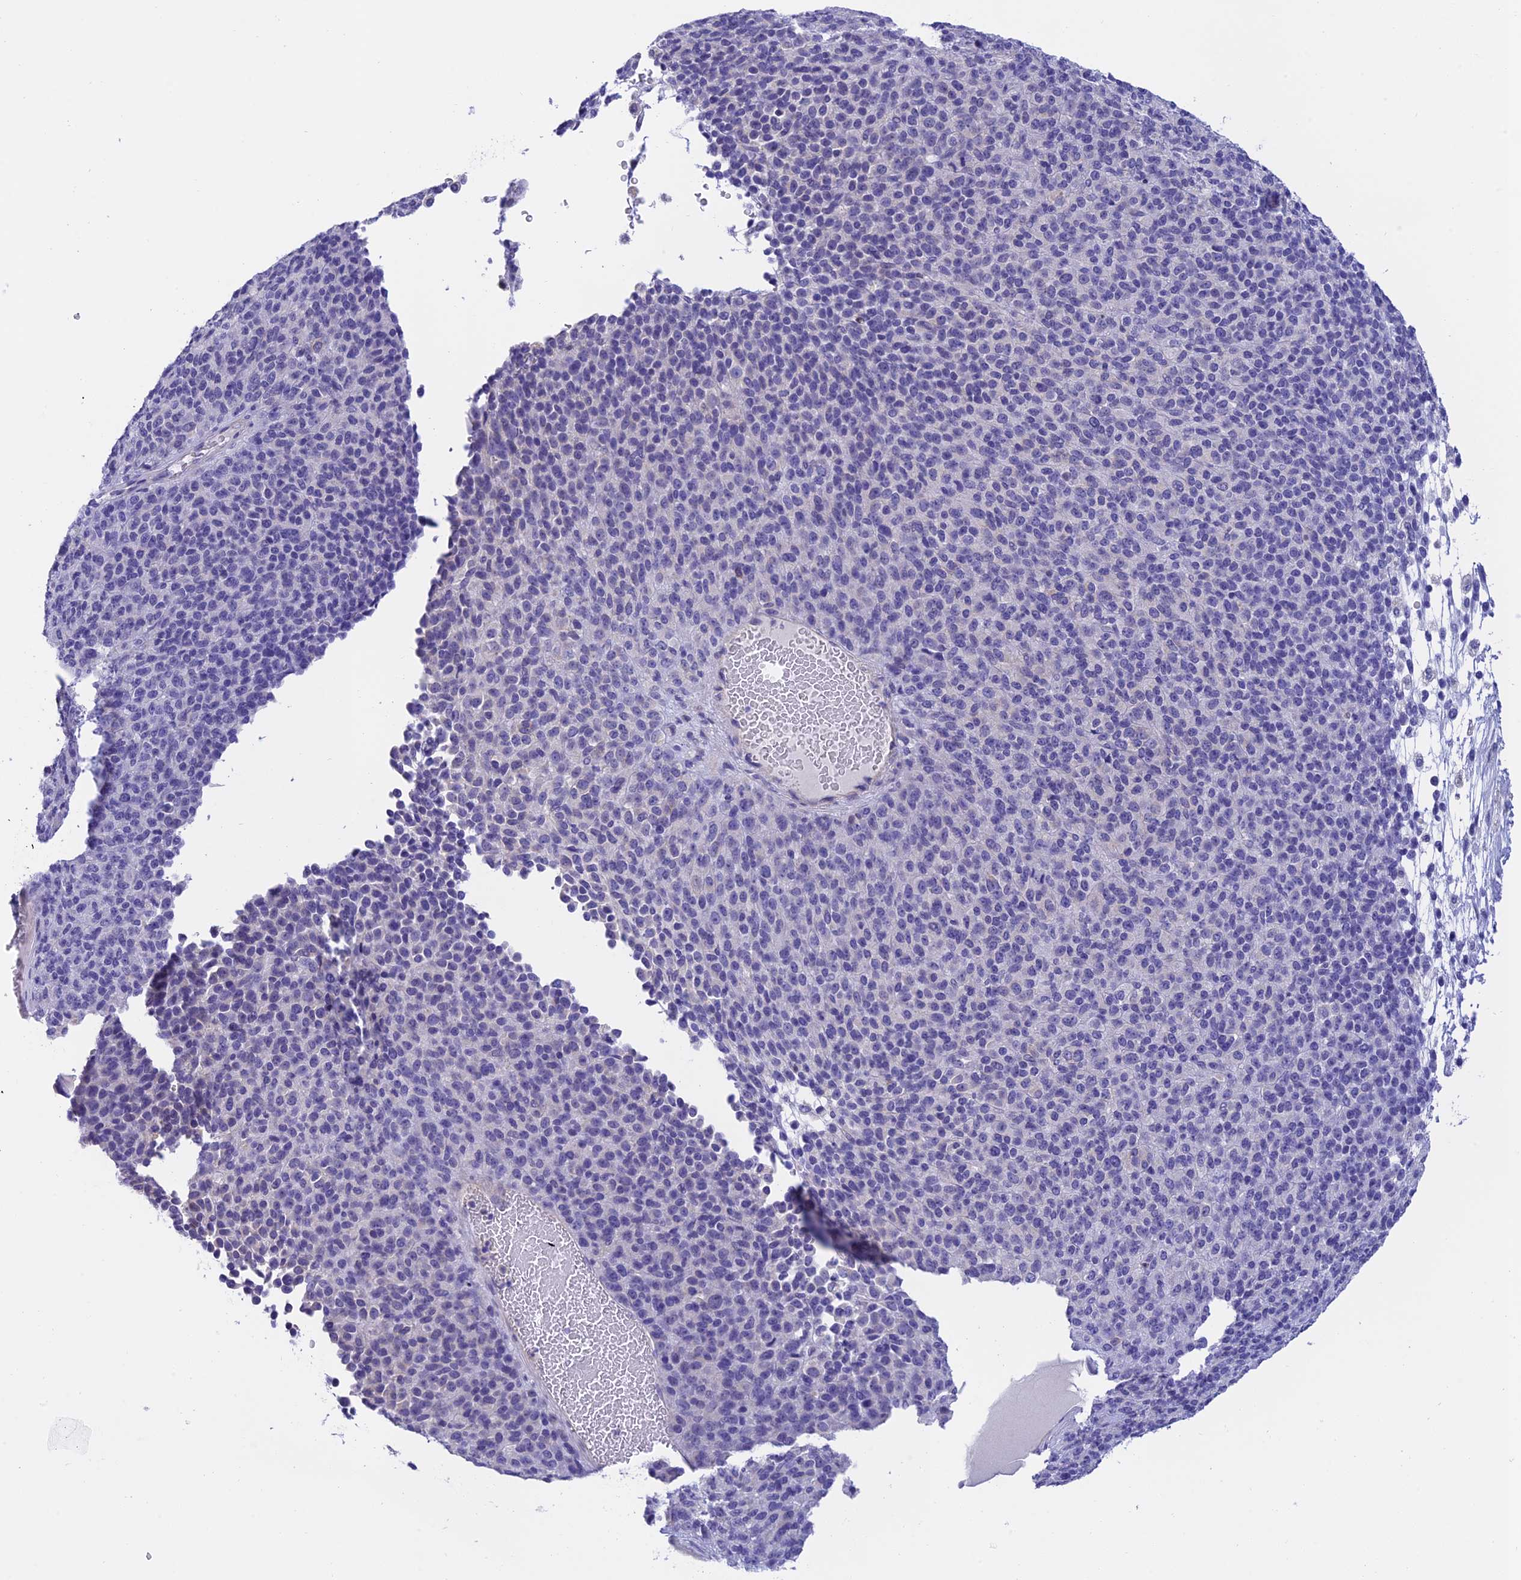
{"staining": {"intensity": "negative", "quantity": "none", "location": "none"}, "tissue": "melanoma", "cell_type": "Tumor cells", "image_type": "cancer", "snomed": [{"axis": "morphology", "description": "Malignant melanoma, Metastatic site"}, {"axis": "topography", "description": "Brain"}], "caption": "This is an immunohistochemistry image of malignant melanoma (metastatic site). There is no staining in tumor cells.", "gene": "C17orf67", "patient": {"sex": "female", "age": 56}}